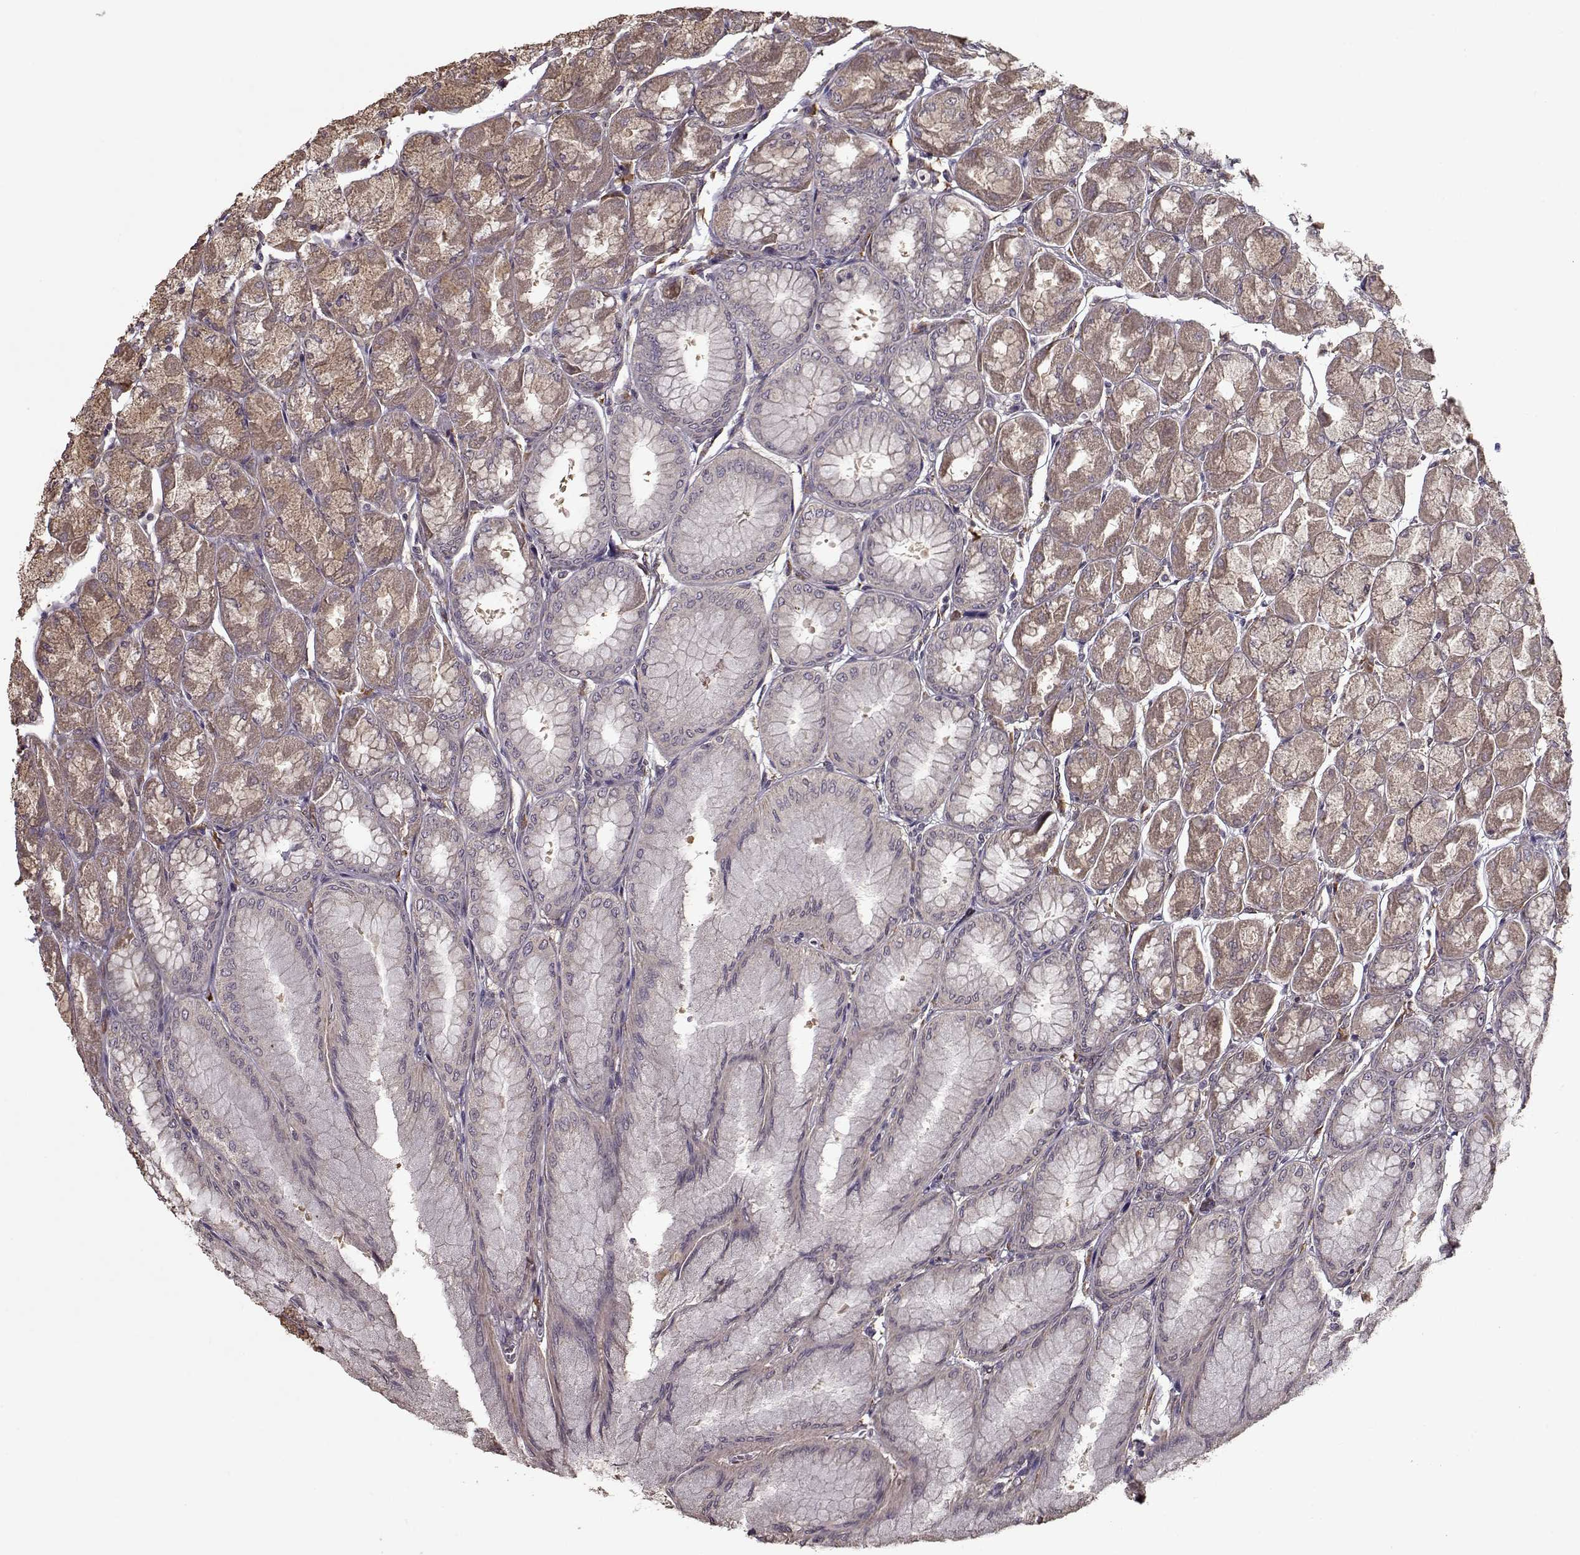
{"staining": {"intensity": "moderate", "quantity": "25%-75%", "location": "cytoplasmic/membranous"}, "tissue": "stomach", "cell_type": "Glandular cells", "image_type": "normal", "snomed": [{"axis": "morphology", "description": "Normal tissue, NOS"}, {"axis": "topography", "description": "Stomach, upper"}], "caption": "Protein staining reveals moderate cytoplasmic/membranous staining in approximately 25%-75% of glandular cells in benign stomach. (Brightfield microscopy of DAB IHC at high magnification).", "gene": "IMMP1L", "patient": {"sex": "male", "age": 60}}